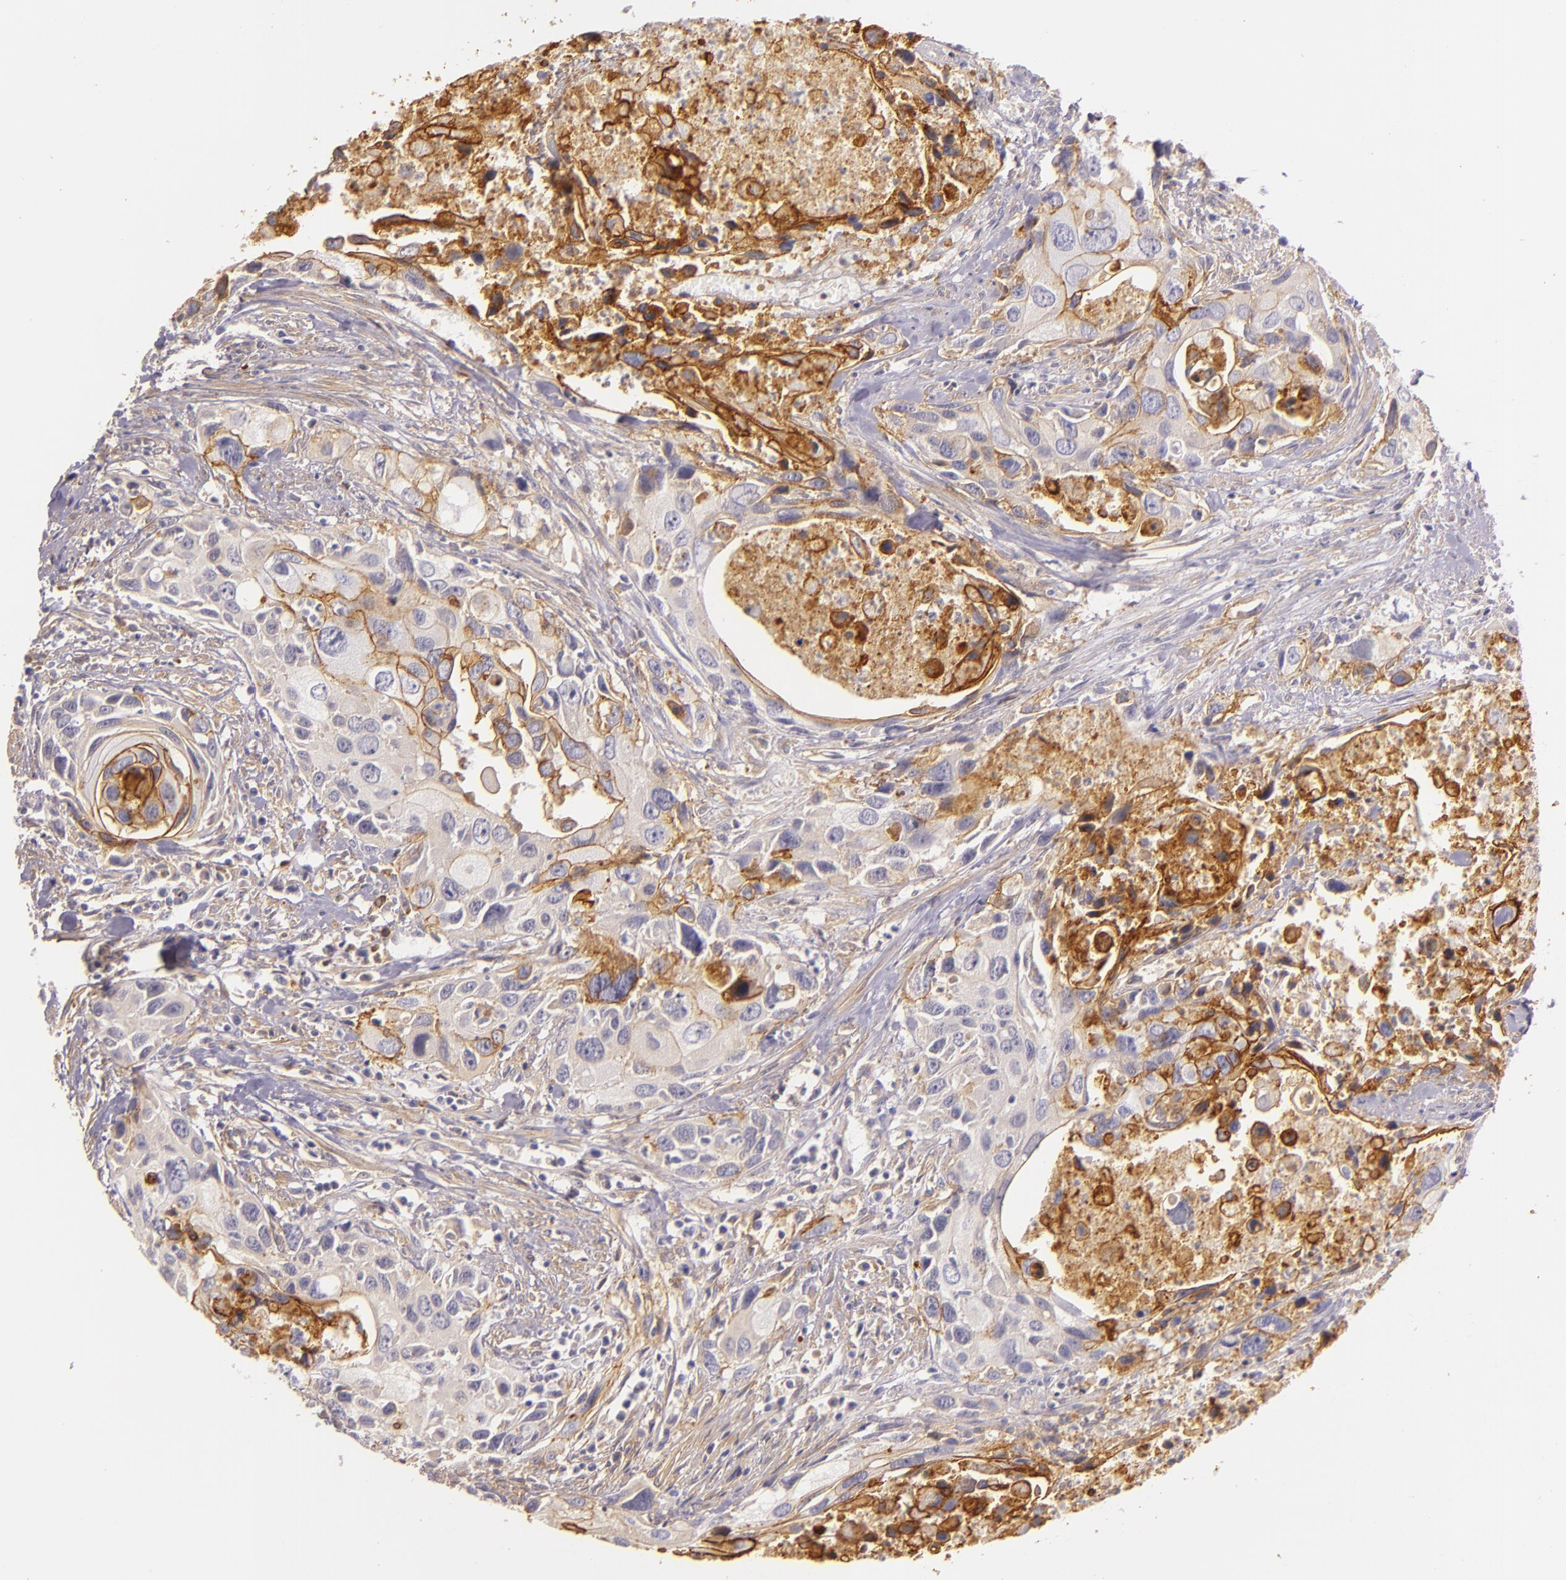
{"staining": {"intensity": "moderate", "quantity": "25%-75%", "location": "cytoplasmic/membranous"}, "tissue": "urothelial cancer", "cell_type": "Tumor cells", "image_type": "cancer", "snomed": [{"axis": "morphology", "description": "Urothelial carcinoma, High grade"}, {"axis": "topography", "description": "Urinary bladder"}], "caption": "There is medium levels of moderate cytoplasmic/membranous staining in tumor cells of urothelial cancer, as demonstrated by immunohistochemical staining (brown color).", "gene": "CTSF", "patient": {"sex": "male", "age": 71}}